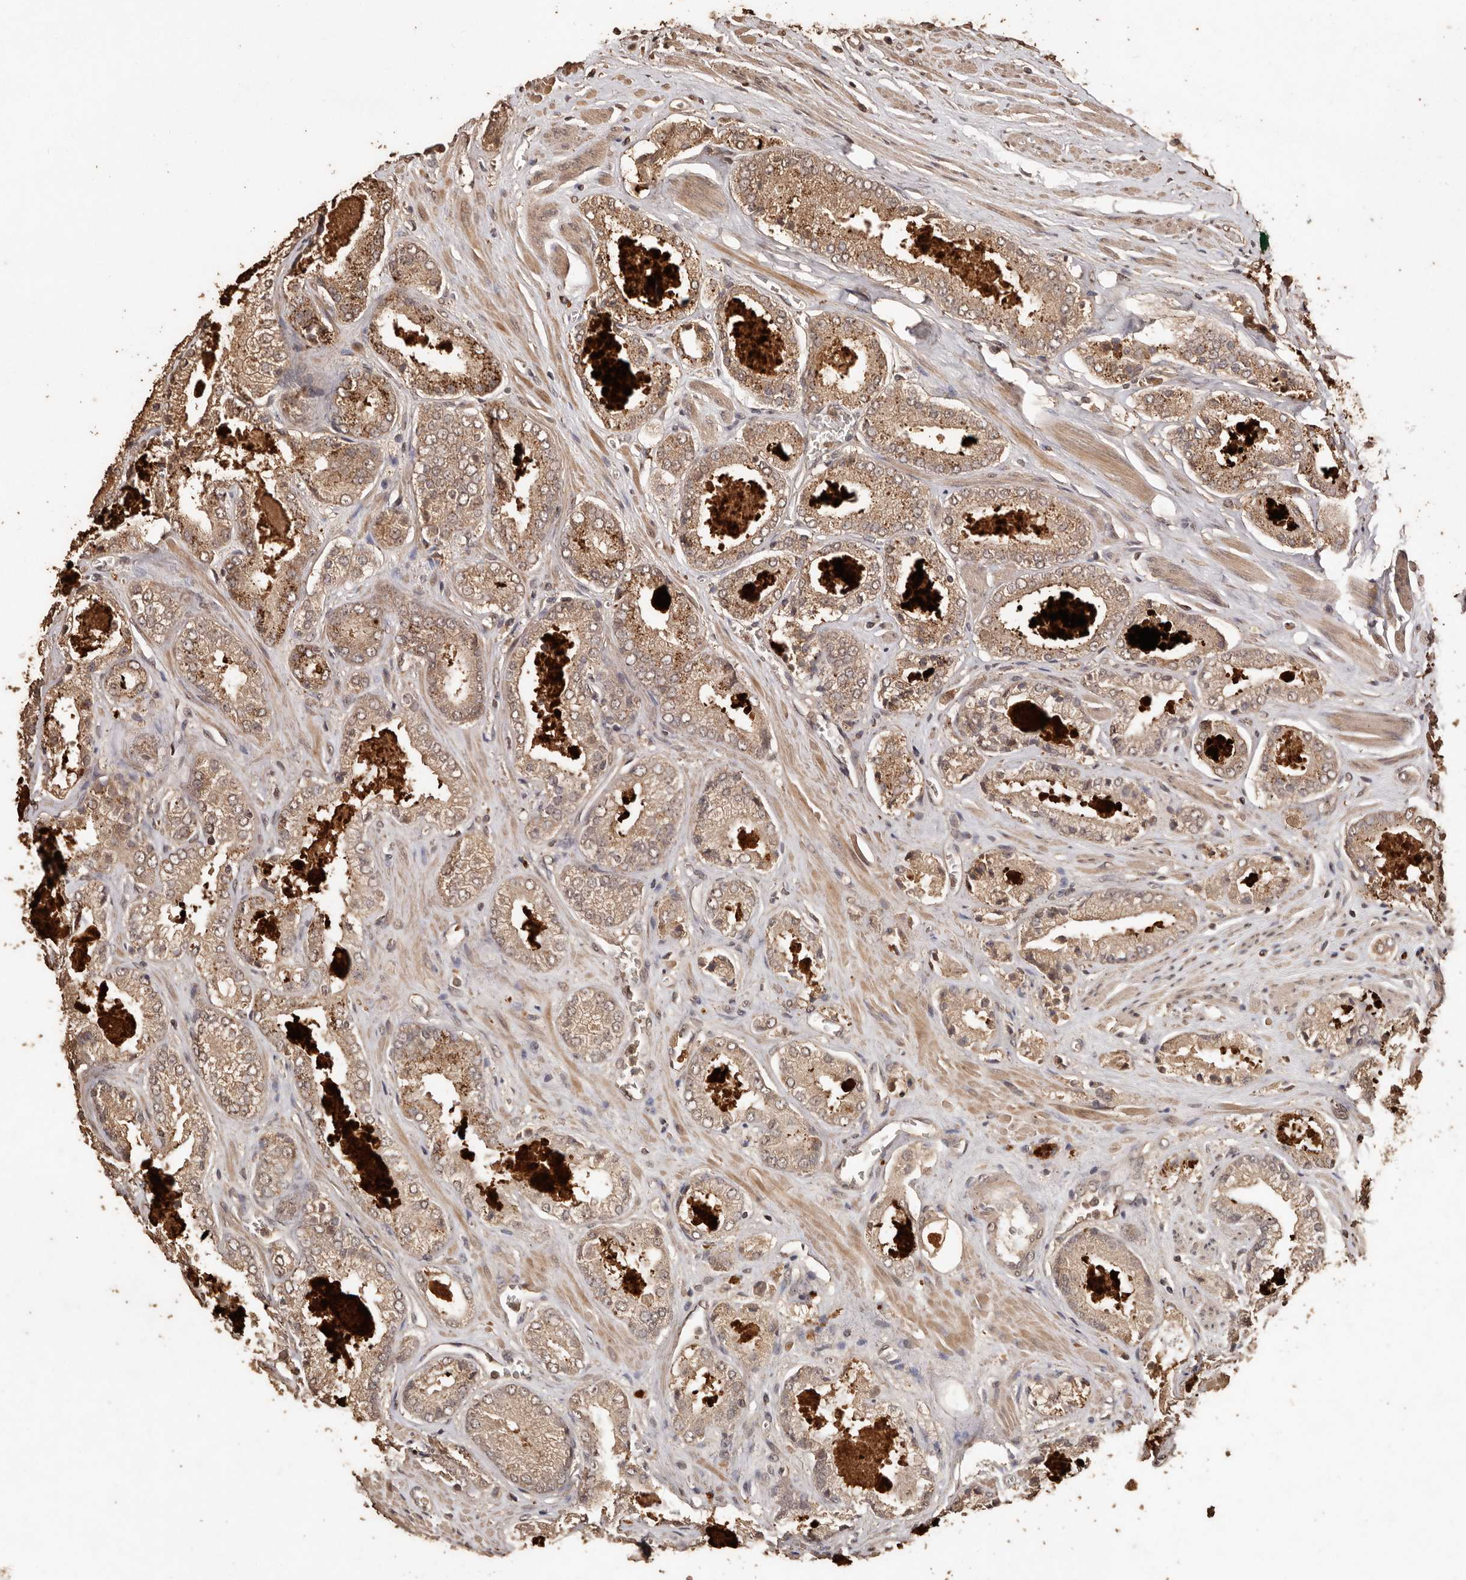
{"staining": {"intensity": "moderate", "quantity": ">75%", "location": "cytoplasmic/membranous"}, "tissue": "prostate cancer", "cell_type": "Tumor cells", "image_type": "cancer", "snomed": [{"axis": "morphology", "description": "Adenocarcinoma, High grade"}, {"axis": "topography", "description": "Prostate"}], "caption": "Tumor cells demonstrate moderate cytoplasmic/membranous expression in approximately >75% of cells in prostate cancer (high-grade adenocarcinoma).", "gene": "PKDCC", "patient": {"sex": "male", "age": 58}}